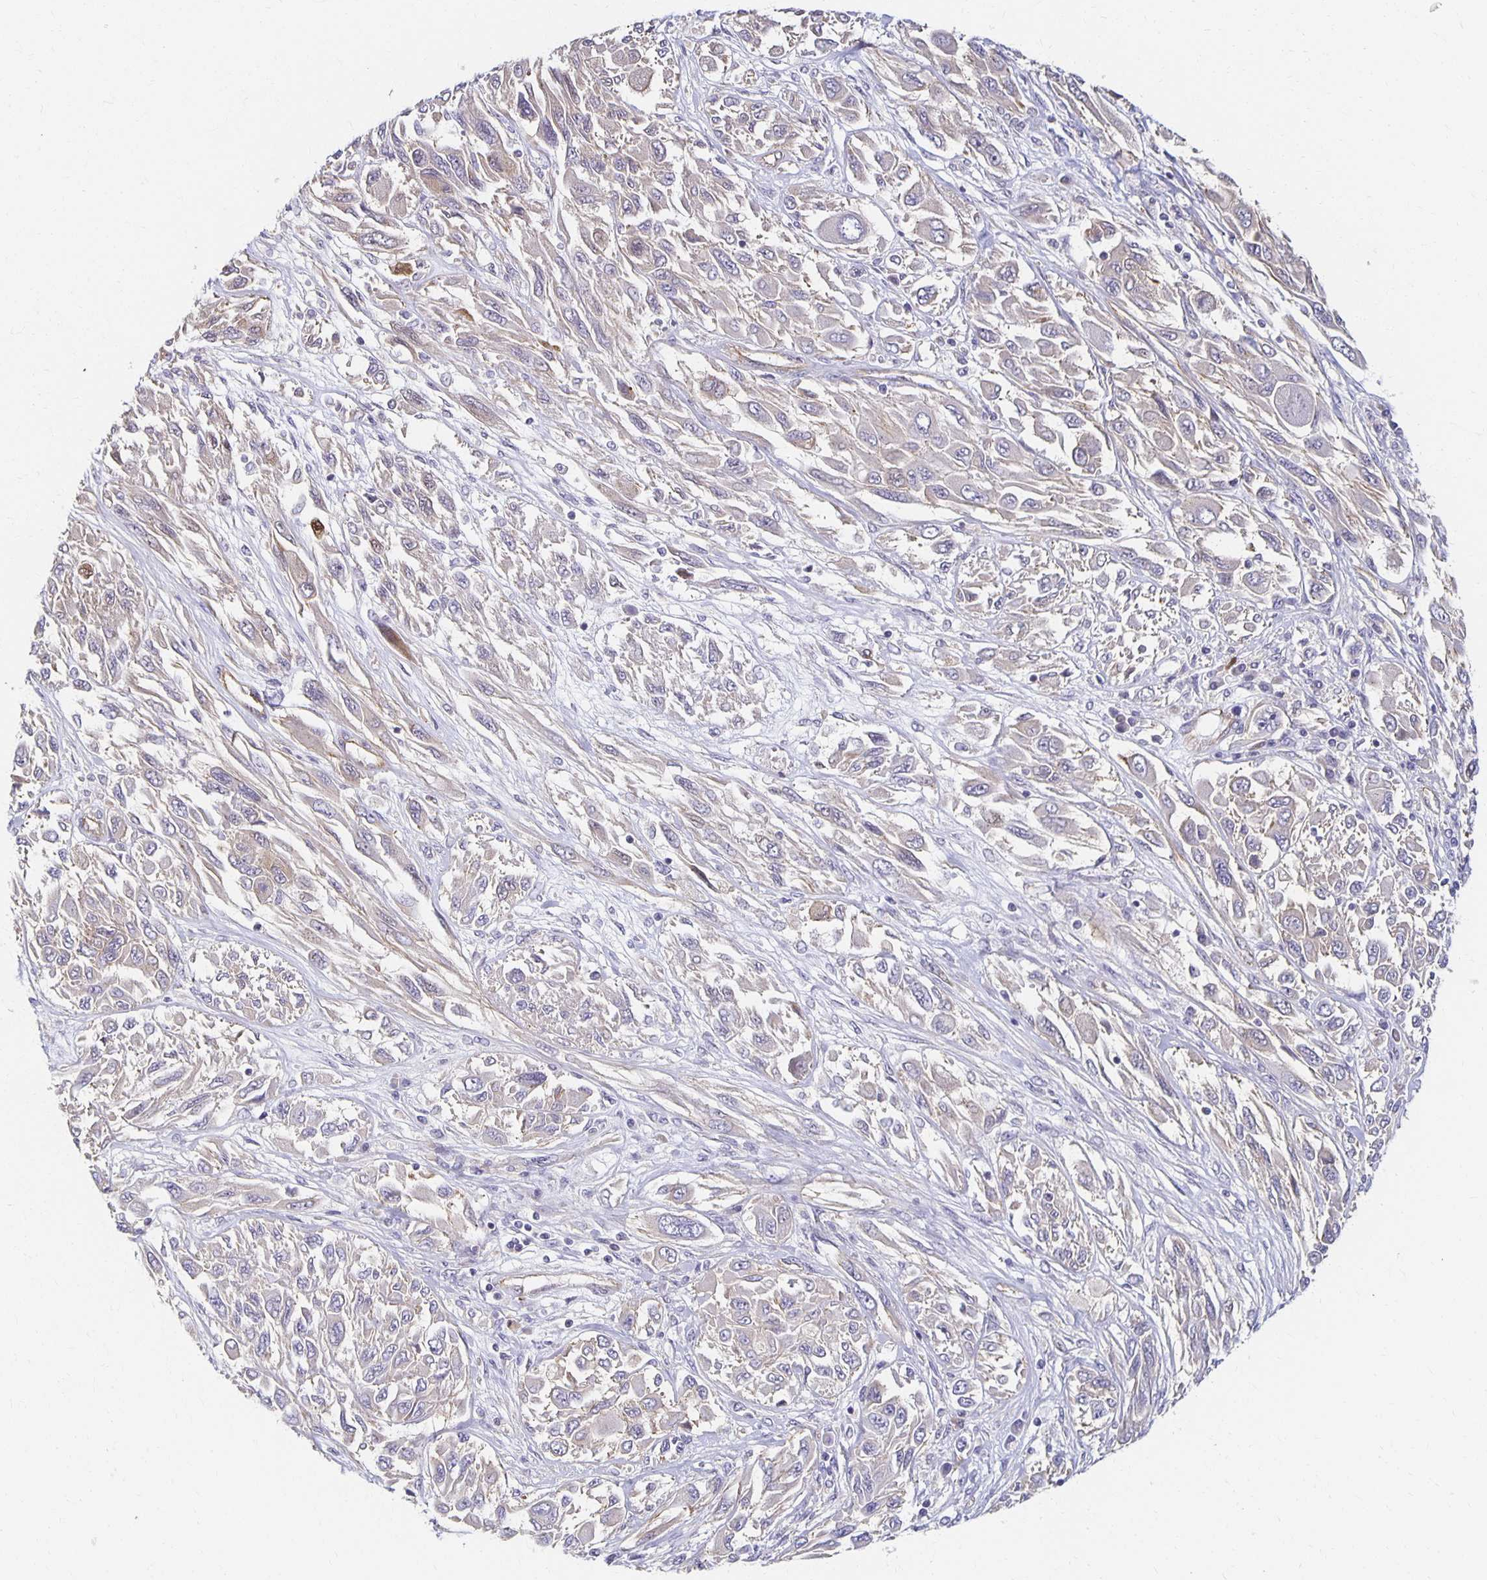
{"staining": {"intensity": "negative", "quantity": "none", "location": "none"}, "tissue": "melanoma", "cell_type": "Tumor cells", "image_type": "cancer", "snomed": [{"axis": "morphology", "description": "Malignant melanoma, NOS"}, {"axis": "topography", "description": "Skin"}], "caption": "Tumor cells show no significant protein expression in melanoma.", "gene": "SORL1", "patient": {"sex": "female", "age": 91}}